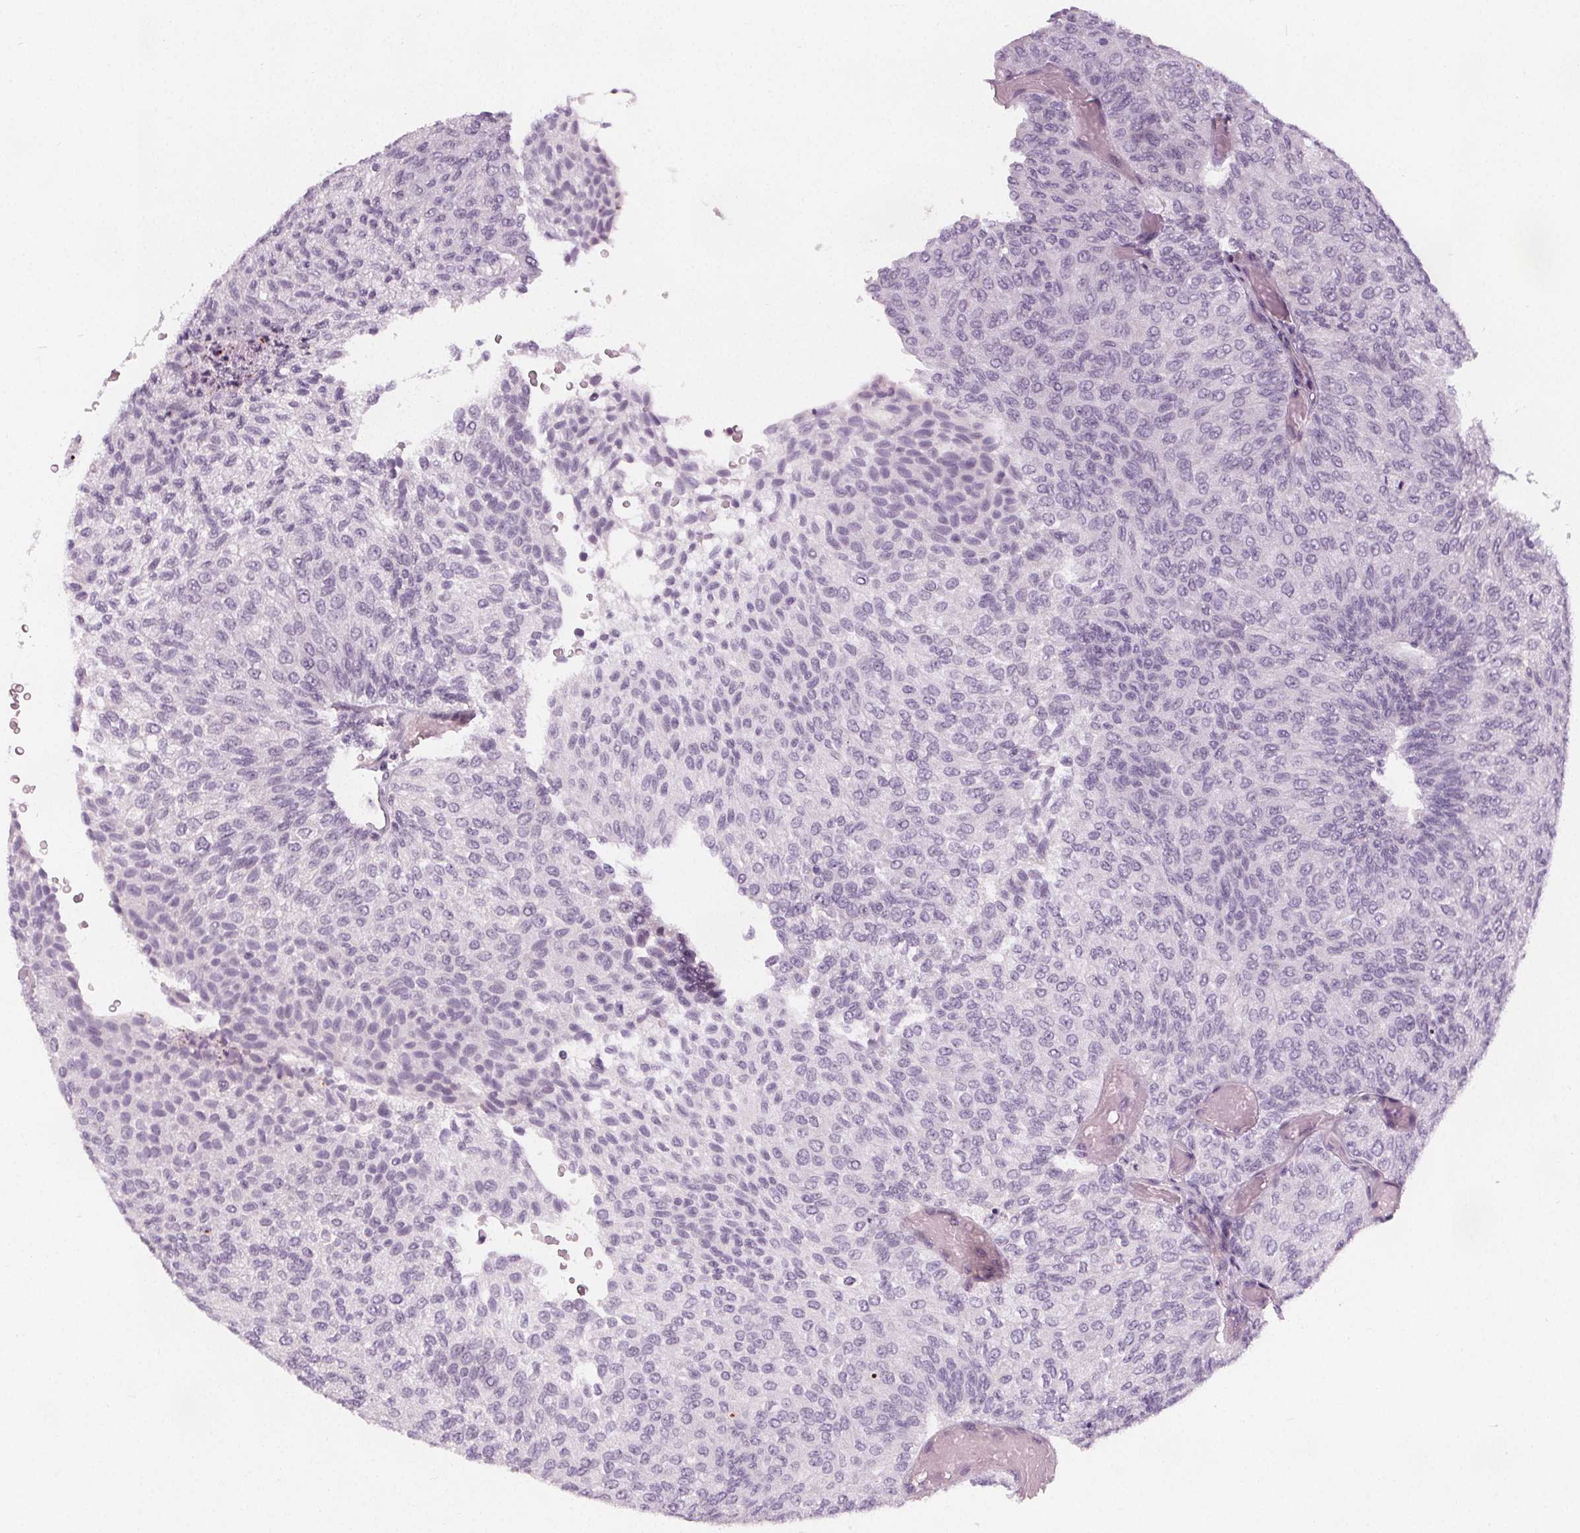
{"staining": {"intensity": "negative", "quantity": "none", "location": "none"}, "tissue": "urothelial cancer", "cell_type": "Tumor cells", "image_type": "cancer", "snomed": [{"axis": "morphology", "description": "Urothelial carcinoma, Low grade"}, {"axis": "topography", "description": "Urinary bladder"}], "caption": "Image shows no protein positivity in tumor cells of low-grade urothelial carcinoma tissue.", "gene": "SLC5A12", "patient": {"sex": "male", "age": 78}}